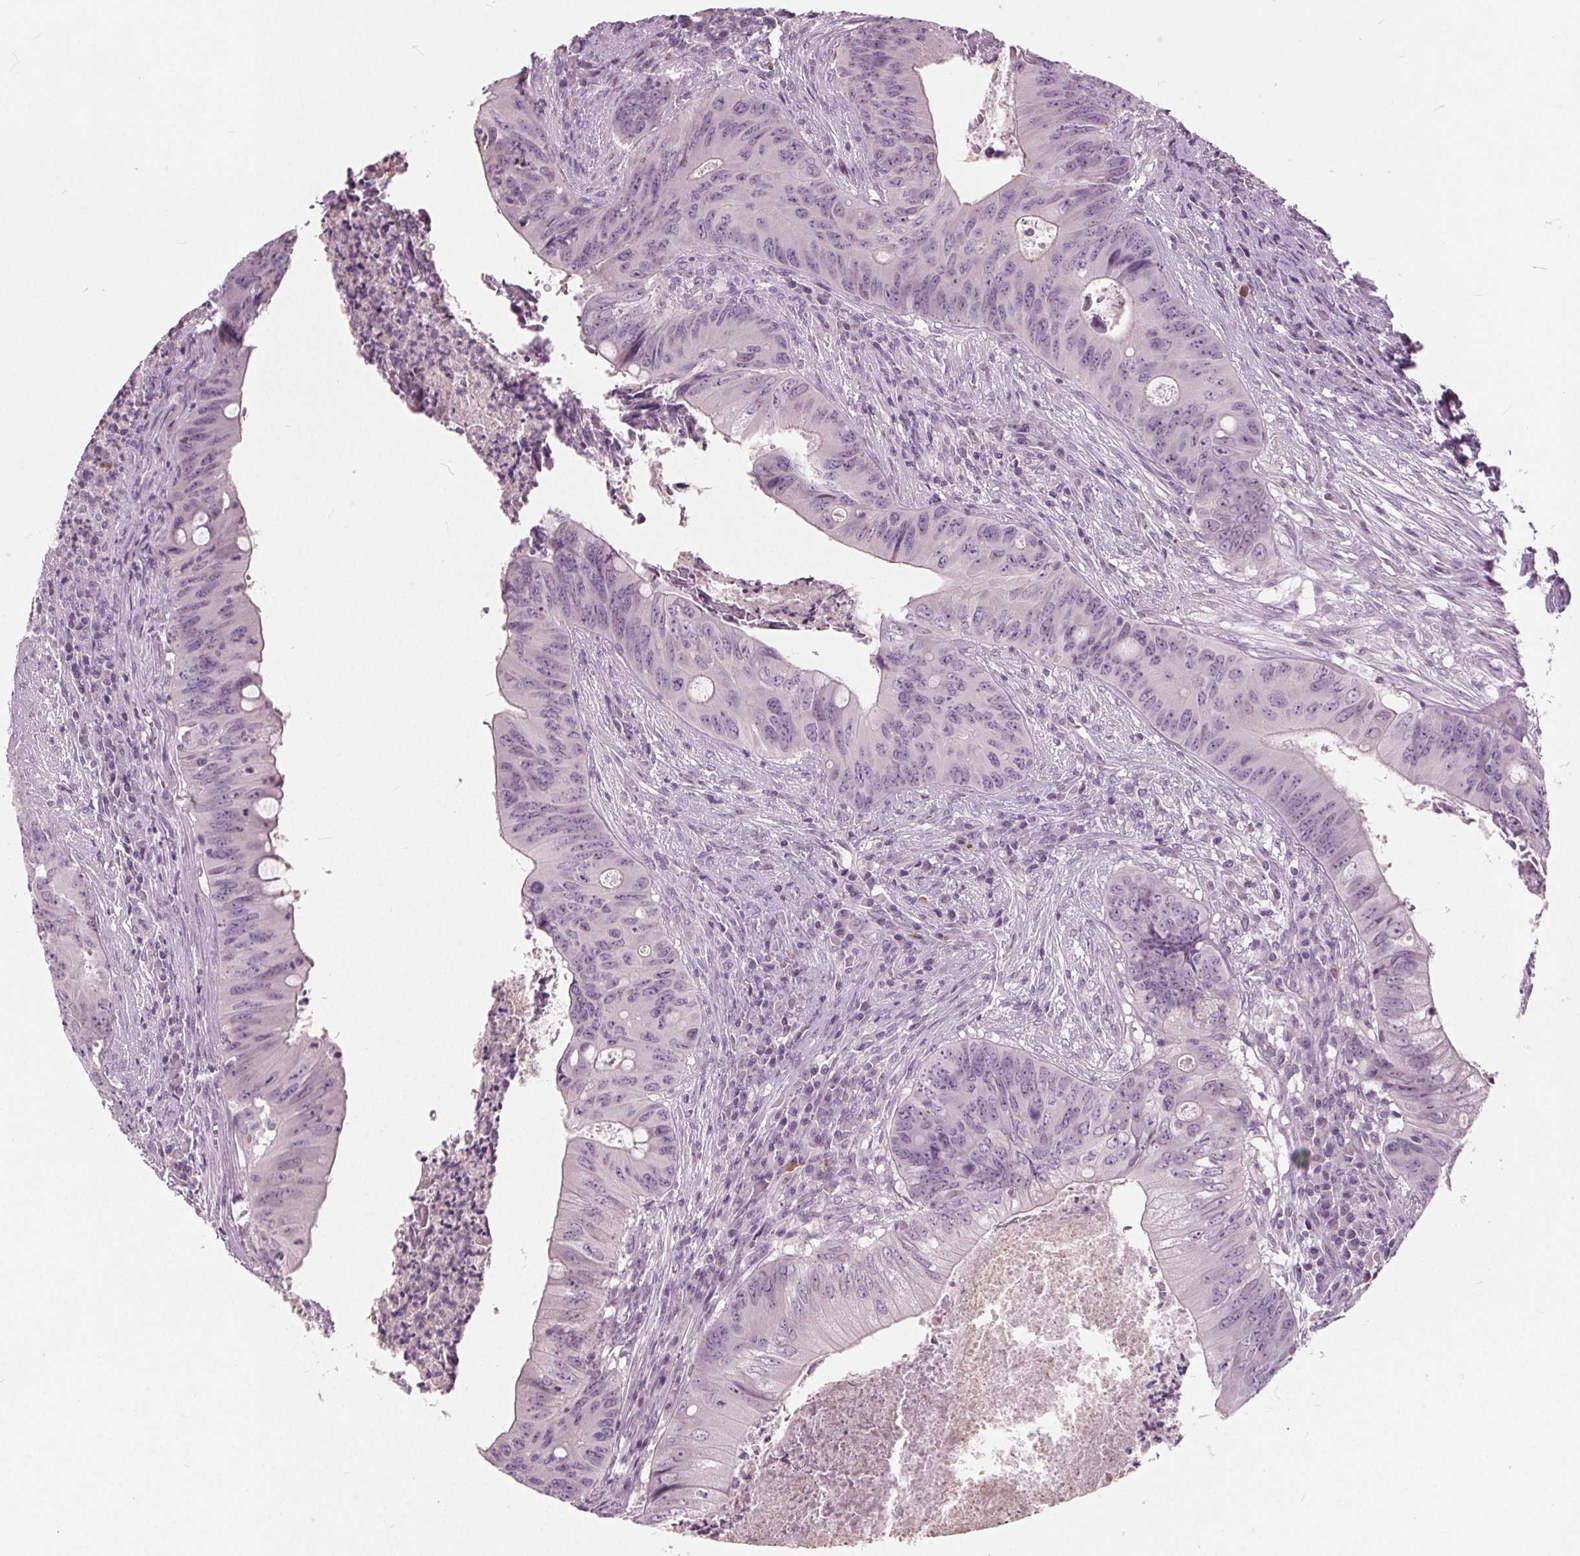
{"staining": {"intensity": "negative", "quantity": "none", "location": "none"}, "tissue": "colorectal cancer", "cell_type": "Tumor cells", "image_type": "cancer", "snomed": [{"axis": "morphology", "description": "Adenocarcinoma, NOS"}, {"axis": "topography", "description": "Colon"}], "caption": "Image shows no protein expression in tumor cells of colorectal adenocarcinoma tissue.", "gene": "TKFC", "patient": {"sex": "female", "age": 74}}